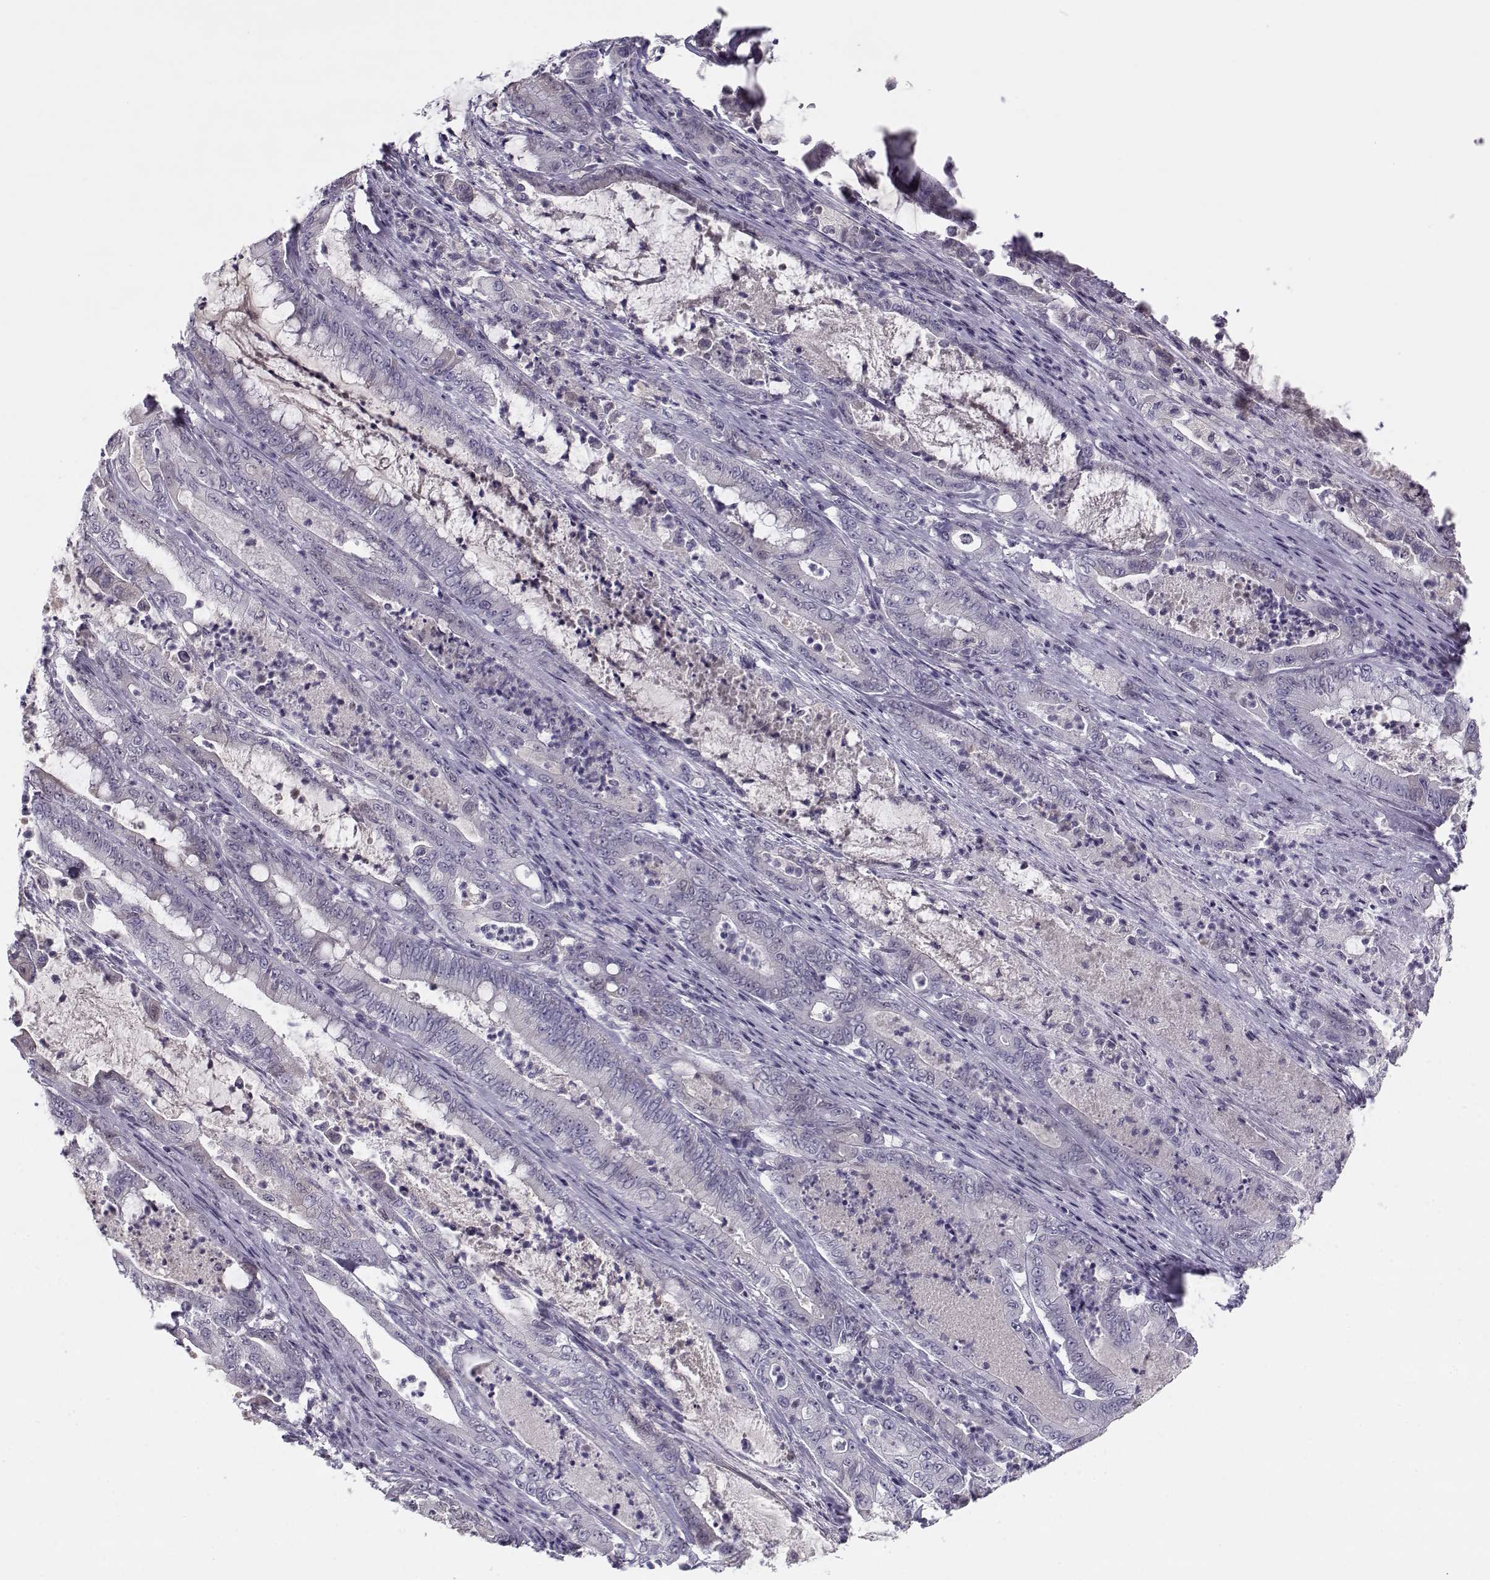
{"staining": {"intensity": "negative", "quantity": "none", "location": "none"}, "tissue": "pancreatic cancer", "cell_type": "Tumor cells", "image_type": "cancer", "snomed": [{"axis": "morphology", "description": "Adenocarcinoma, NOS"}, {"axis": "topography", "description": "Pancreas"}], "caption": "Tumor cells show no significant positivity in adenocarcinoma (pancreatic).", "gene": "C16orf86", "patient": {"sex": "male", "age": 71}}